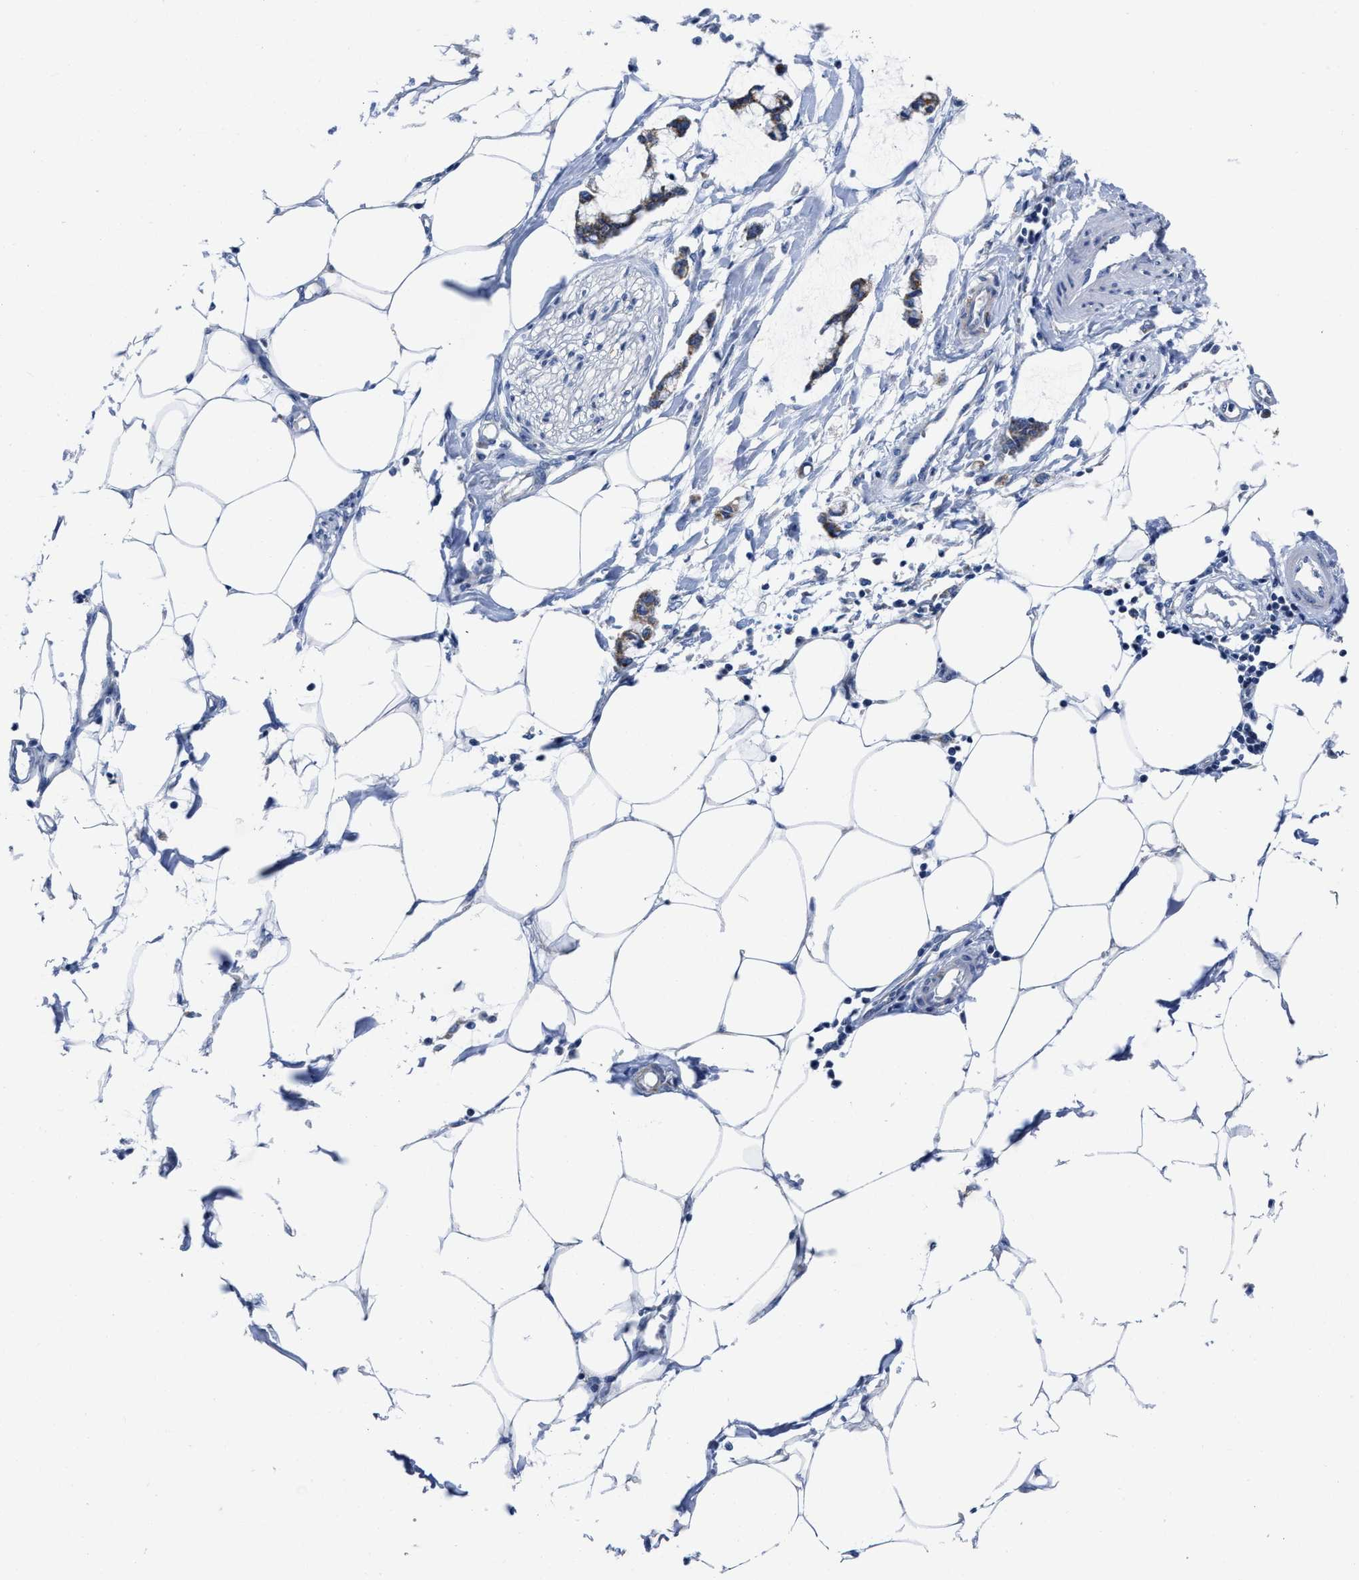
{"staining": {"intensity": "negative", "quantity": "none", "location": "none"}, "tissue": "adipose tissue", "cell_type": "Adipocytes", "image_type": "normal", "snomed": [{"axis": "morphology", "description": "Normal tissue, NOS"}, {"axis": "morphology", "description": "Adenocarcinoma, NOS"}, {"axis": "topography", "description": "Colon"}, {"axis": "topography", "description": "Peripheral nerve tissue"}], "caption": "Benign adipose tissue was stained to show a protein in brown. There is no significant positivity in adipocytes. (IHC, brightfield microscopy, high magnification).", "gene": "TBRG4", "patient": {"sex": "male", "age": 14}}